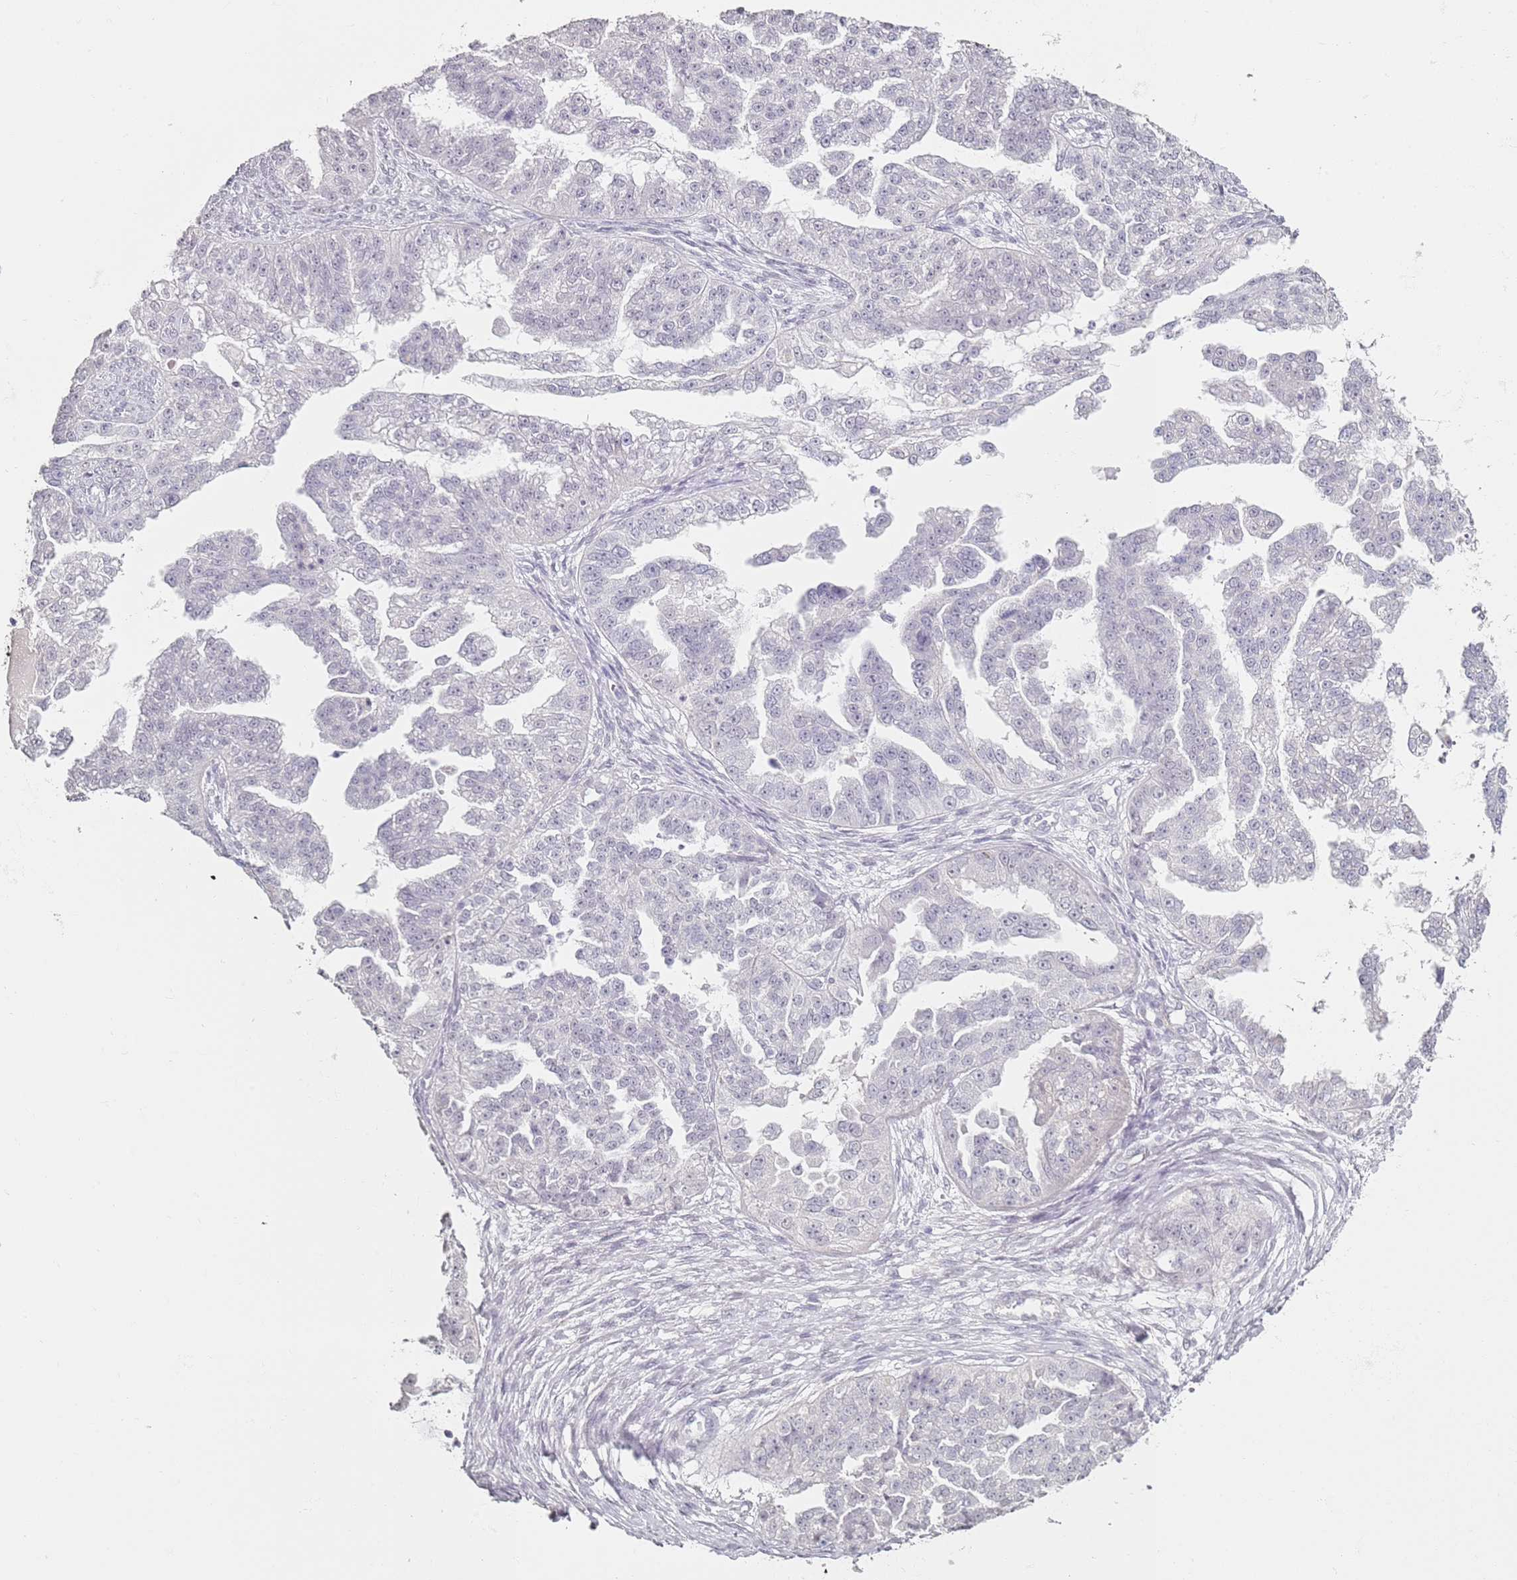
{"staining": {"intensity": "negative", "quantity": "none", "location": "none"}, "tissue": "ovarian cancer", "cell_type": "Tumor cells", "image_type": "cancer", "snomed": [{"axis": "morphology", "description": "Cystadenocarcinoma, serous, NOS"}, {"axis": "topography", "description": "Ovary"}], "caption": "The micrograph reveals no significant positivity in tumor cells of serous cystadenocarcinoma (ovarian).", "gene": "DNAH11", "patient": {"sex": "female", "age": 58}}